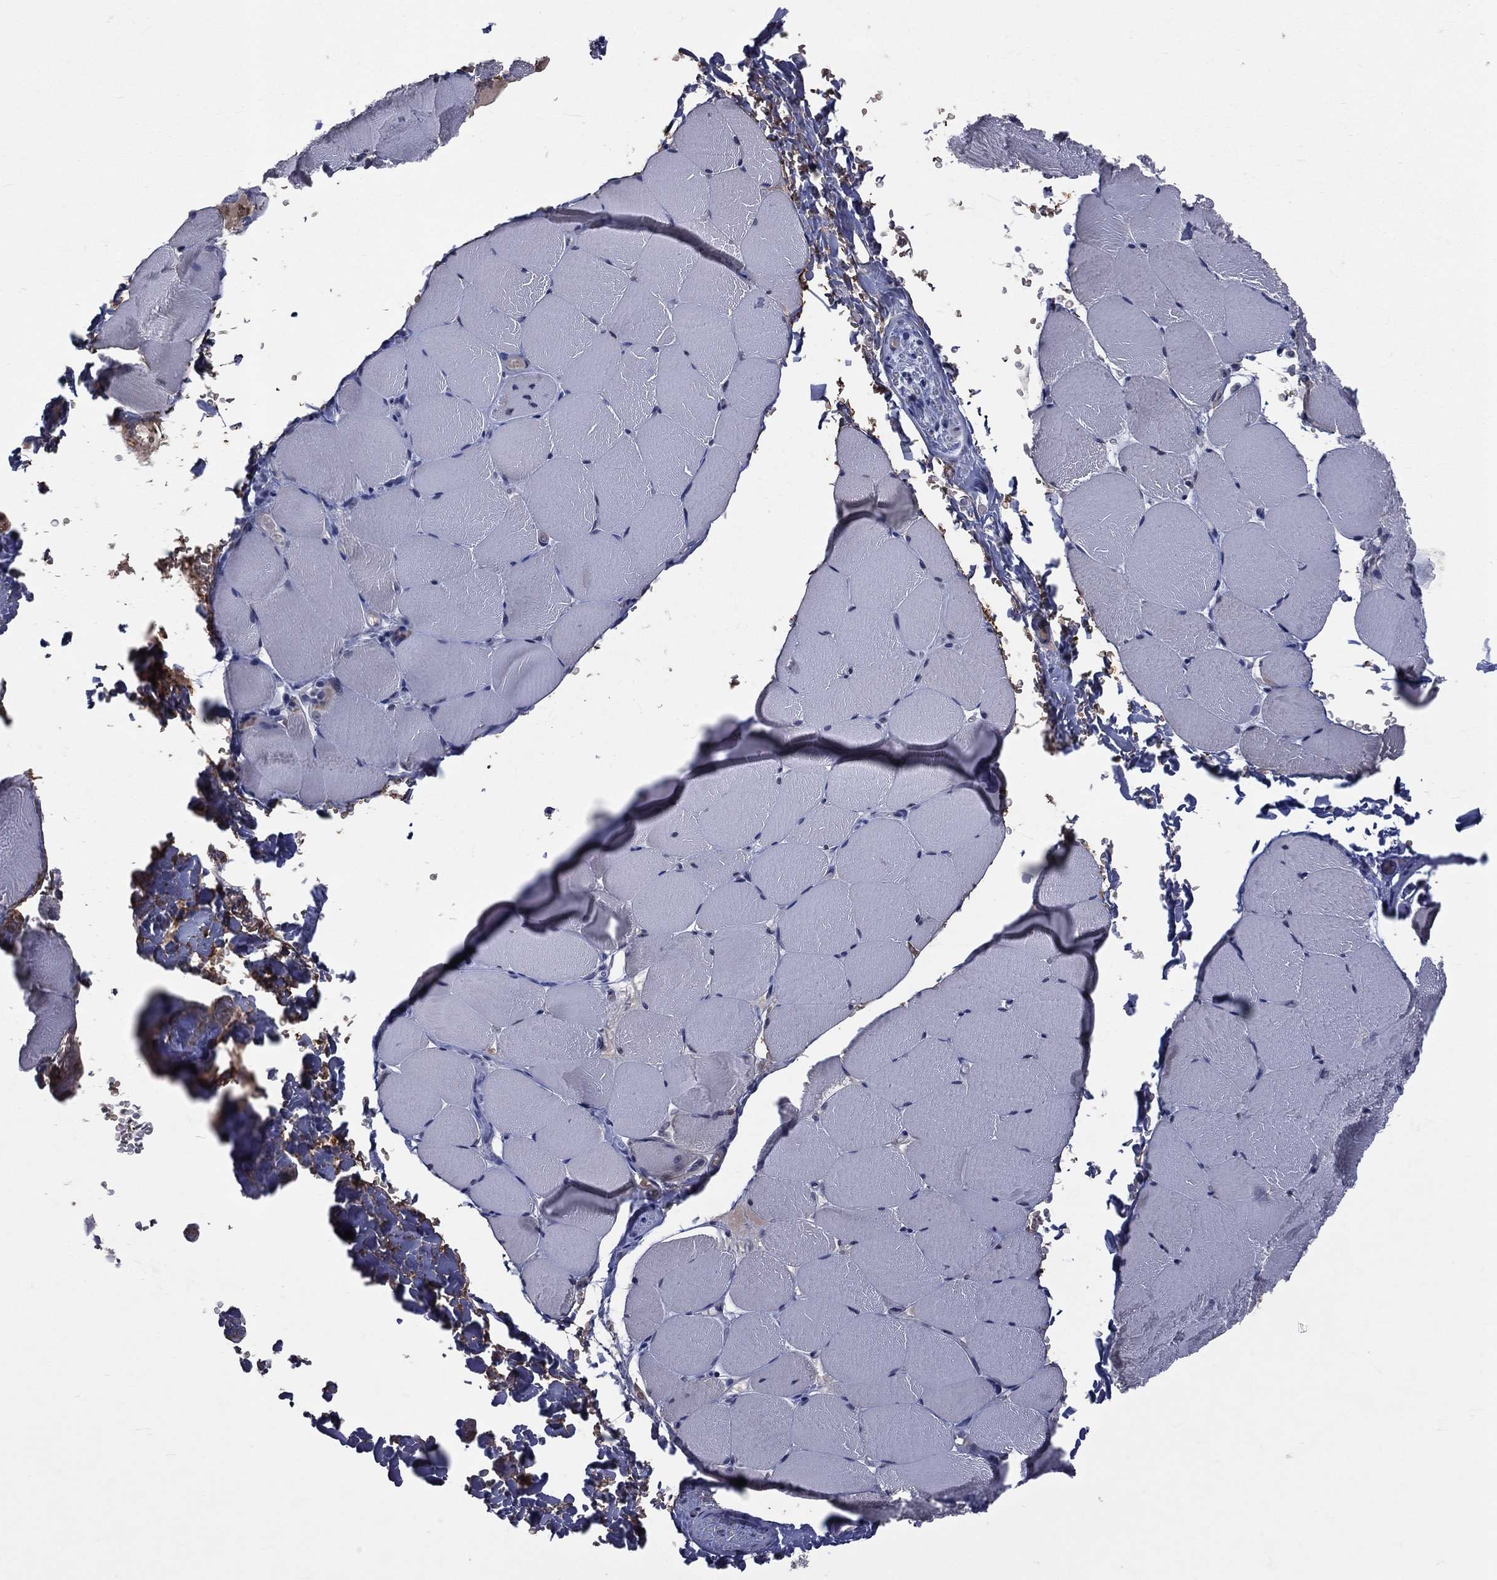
{"staining": {"intensity": "negative", "quantity": "none", "location": "none"}, "tissue": "skeletal muscle", "cell_type": "Myocytes", "image_type": "normal", "snomed": [{"axis": "morphology", "description": "Normal tissue, NOS"}, {"axis": "topography", "description": "Skeletal muscle"}], "caption": "An image of skeletal muscle stained for a protein shows no brown staining in myocytes. (Stains: DAB (3,3'-diaminobenzidine) IHC with hematoxylin counter stain, Microscopy: brightfield microscopy at high magnification).", "gene": "DSG4", "patient": {"sex": "female", "age": 37}}